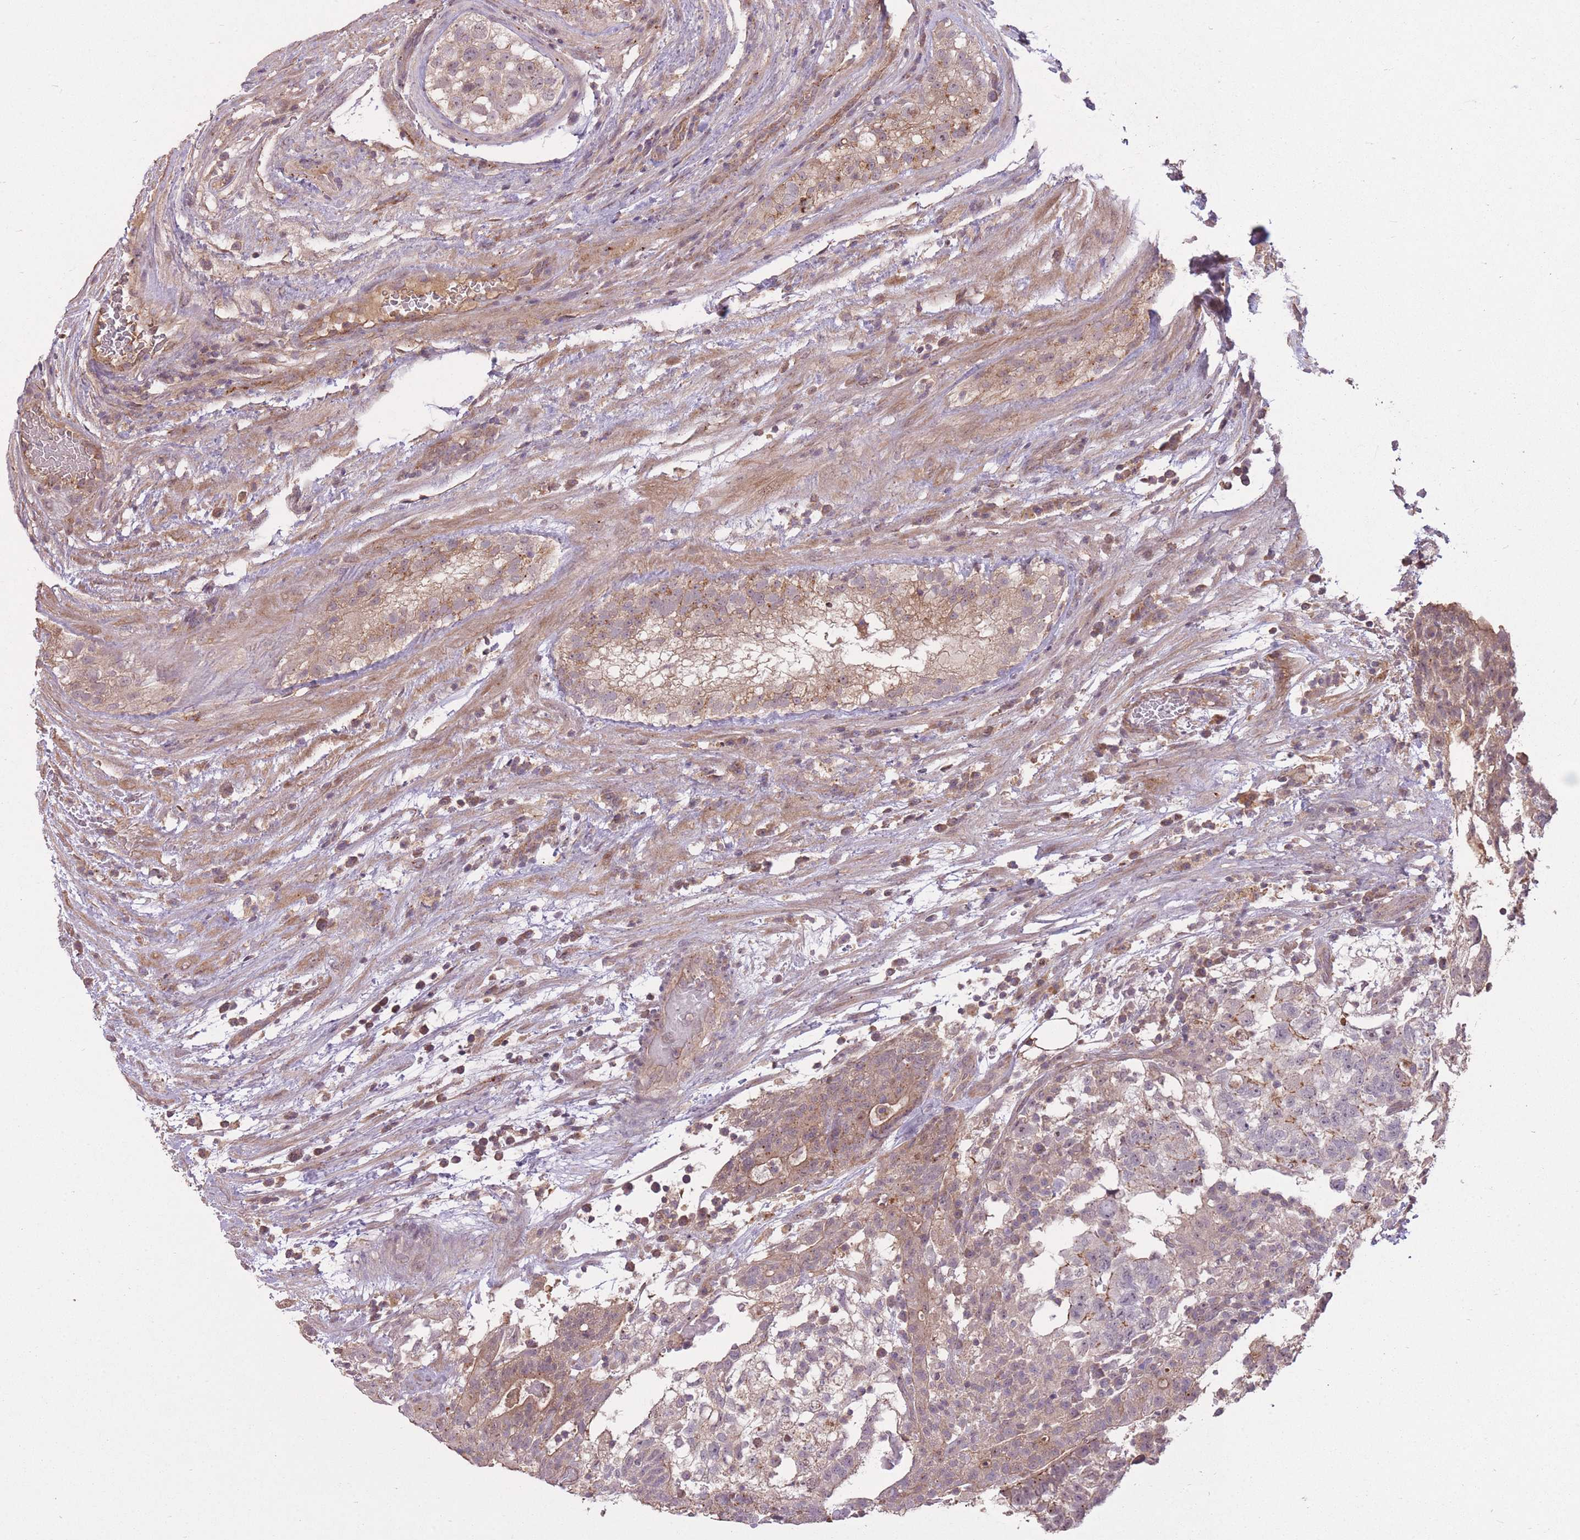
{"staining": {"intensity": "weak", "quantity": "25%-75%", "location": "cytoplasmic/membranous"}, "tissue": "testis cancer", "cell_type": "Tumor cells", "image_type": "cancer", "snomed": [{"axis": "morphology", "description": "Normal tissue, NOS"}, {"axis": "morphology", "description": "Carcinoma, Embryonal, NOS"}, {"axis": "topography", "description": "Testis"}], "caption": "A brown stain shows weak cytoplasmic/membranous expression of a protein in human testis embryonal carcinoma tumor cells. The staining is performed using DAB brown chromogen to label protein expression. The nuclei are counter-stained blue using hematoxylin.", "gene": "POLR3F", "patient": {"sex": "male", "age": 32}}